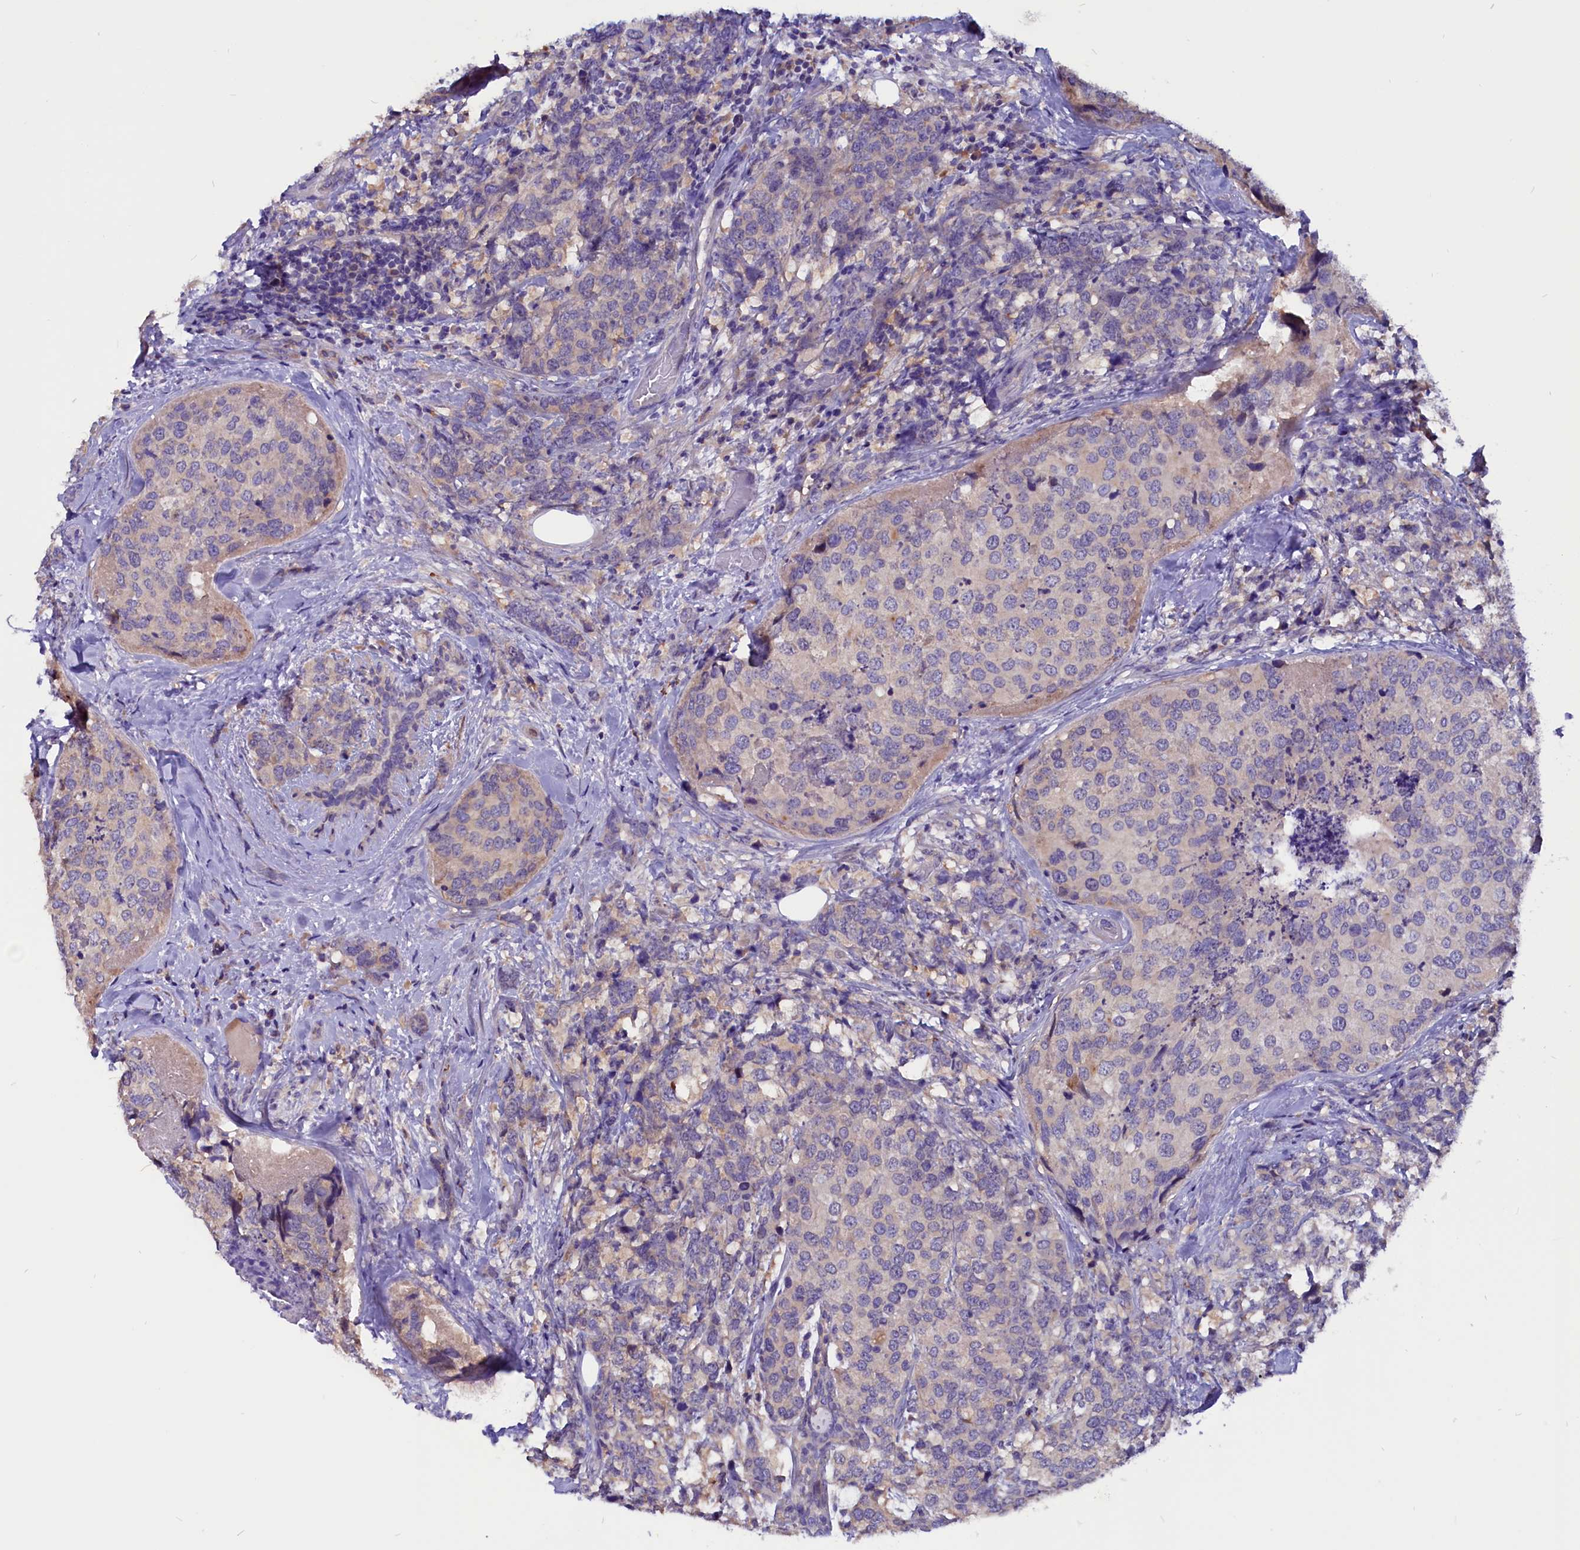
{"staining": {"intensity": "weak", "quantity": "<25%", "location": "cytoplasmic/membranous"}, "tissue": "breast cancer", "cell_type": "Tumor cells", "image_type": "cancer", "snomed": [{"axis": "morphology", "description": "Lobular carcinoma"}, {"axis": "topography", "description": "Breast"}], "caption": "High magnification brightfield microscopy of breast cancer stained with DAB (3,3'-diaminobenzidine) (brown) and counterstained with hematoxylin (blue): tumor cells show no significant staining.", "gene": "CCBE1", "patient": {"sex": "female", "age": 59}}